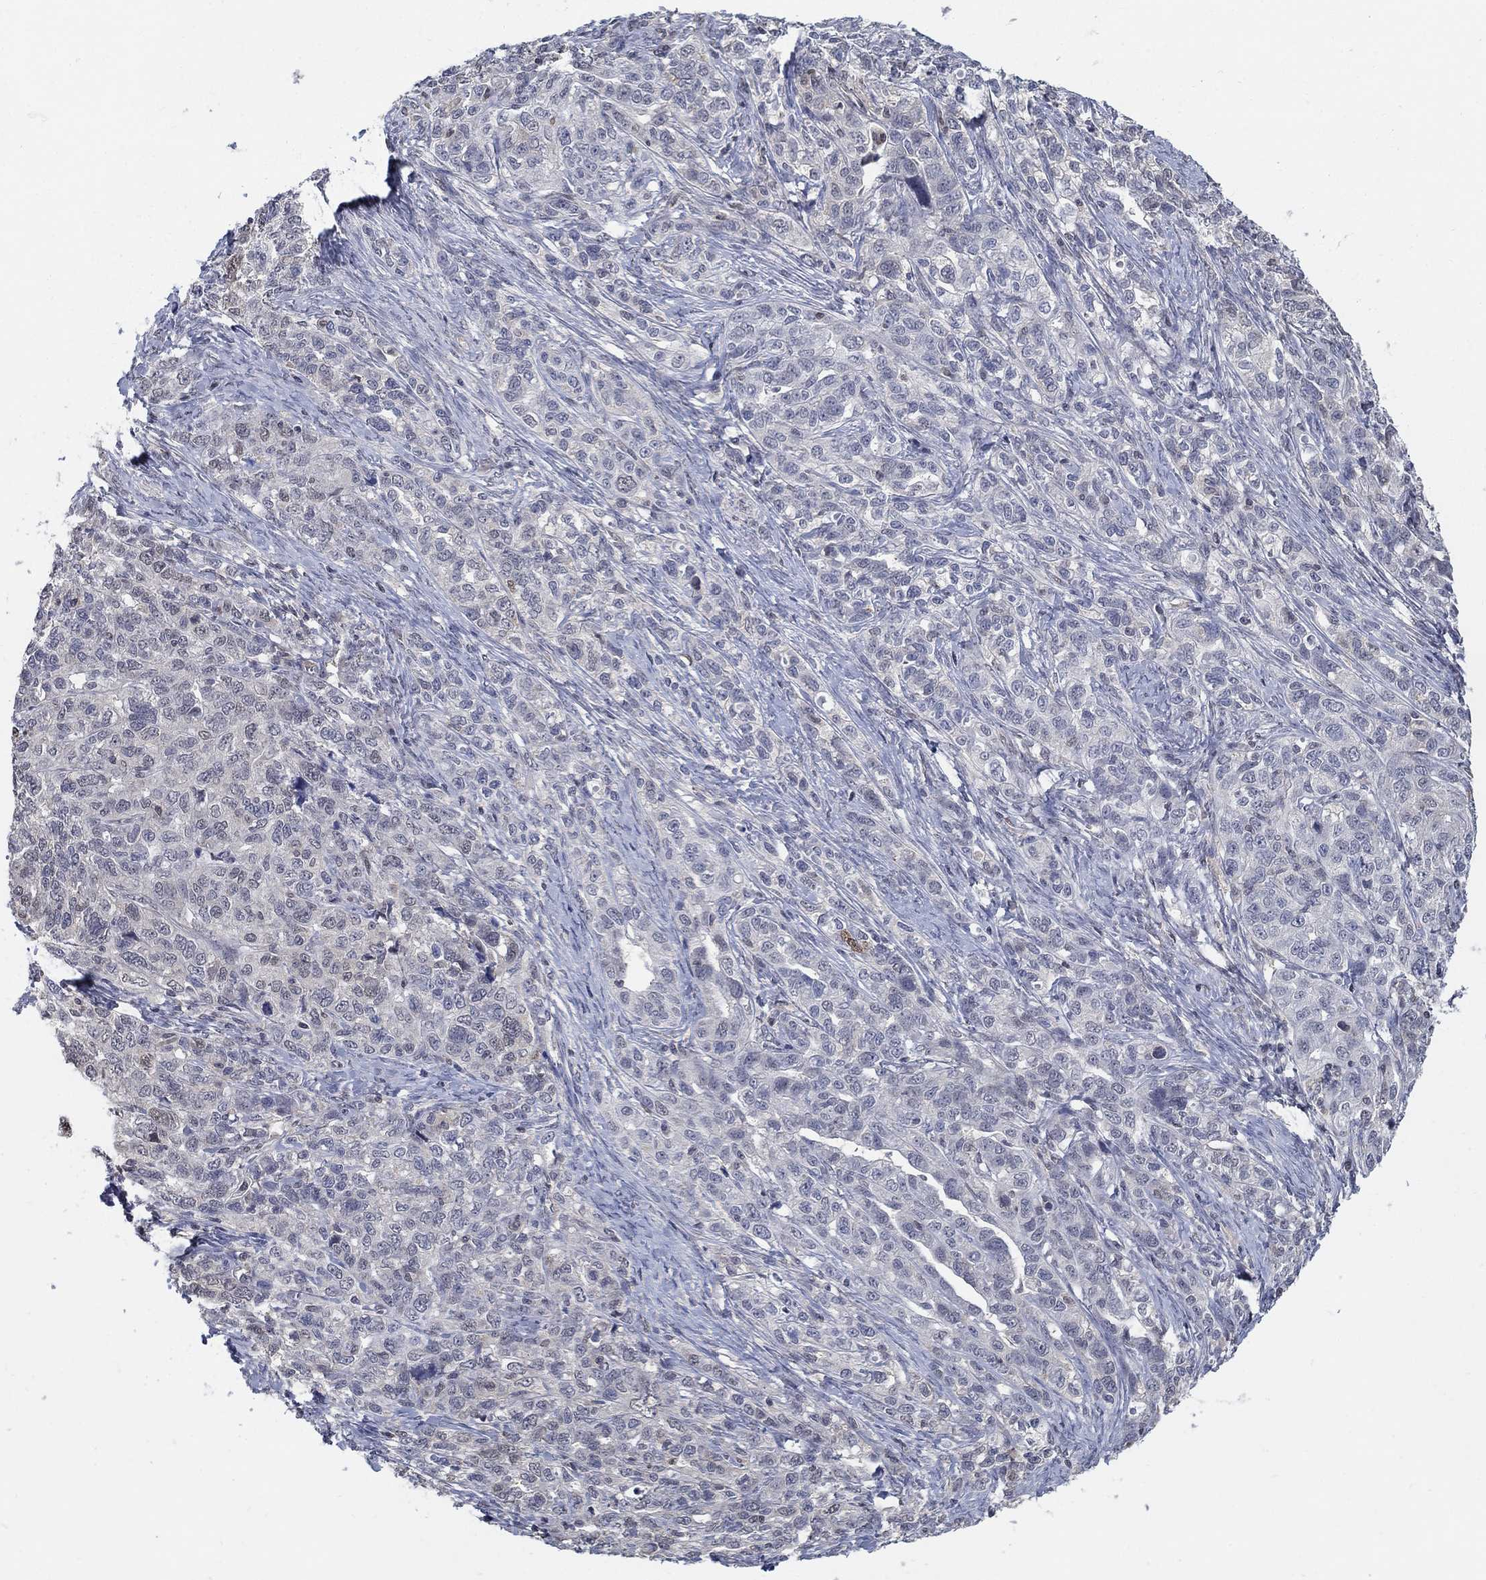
{"staining": {"intensity": "negative", "quantity": "none", "location": "none"}, "tissue": "ovarian cancer", "cell_type": "Tumor cells", "image_type": "cancer", "snomed": [{"axis": "morphology", "description": "Cystadenocarcinoma, serous, NOS"}, {"axis": "topography", "description": "Ovary"}], "caption": "There is no significant expression in tumor cells of serous cystadenocarcinoma (ovarian).", "gene": "CENPE", "patient": {"sex": "female", "age": 71}}